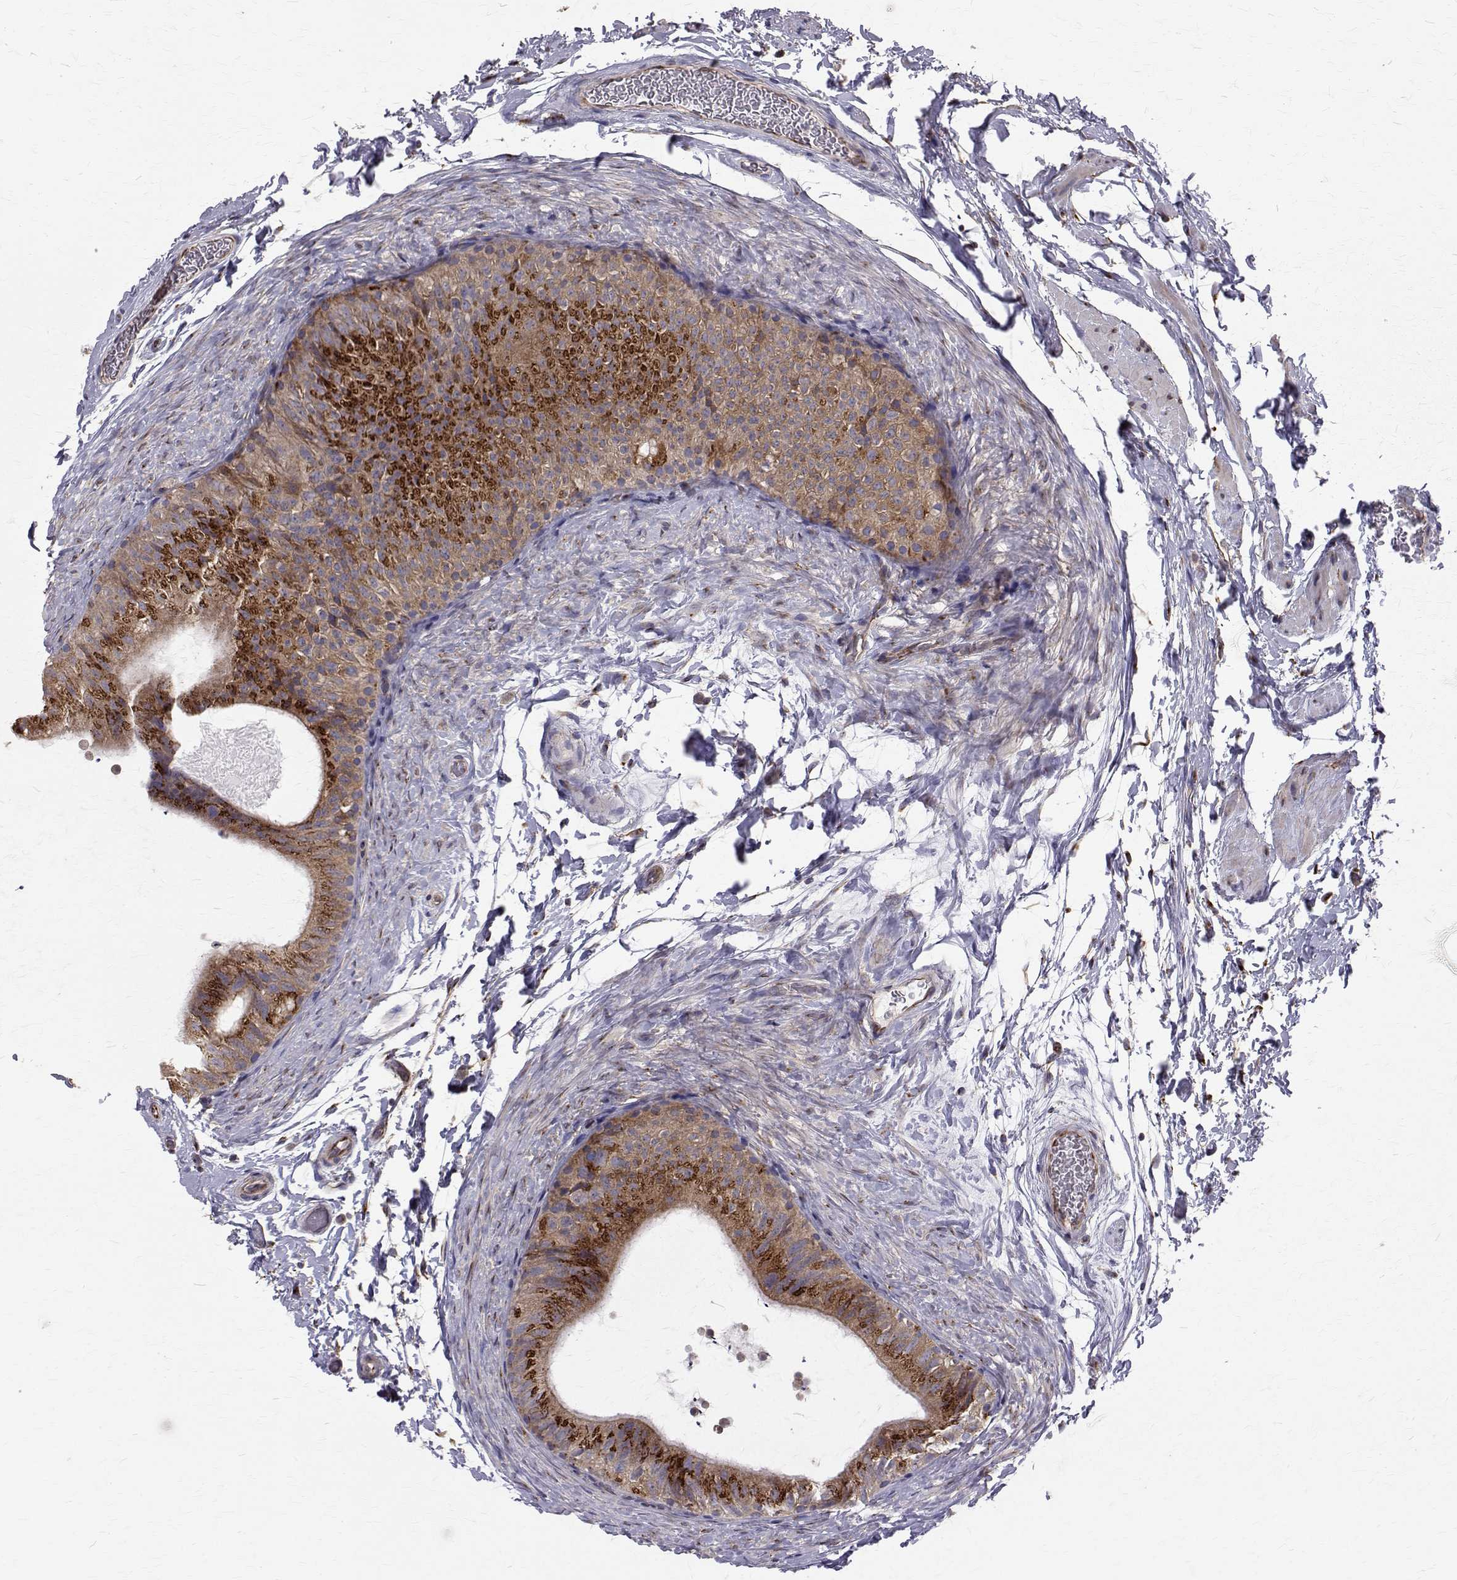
{"staining": {"intensity": "moderate", "quantity": ">75%", "location": "cytoplasmic/membranous"}, "tissue": "epididymis", "cell_type": "Glandular cells", "image_type": "normal", "snomed": [{"axis": "morphology", "description": "Normal tissue, NOS"}, {"axis": "topography", "description": "Epididymis, spermatic cord, NOS"}, {"axis": "topography", "description": "Epididymis"}], "caption": "Immunohistochemical staining of unremarkable human epididymis shows medium levels of moderate cytoplasmic/membranous positivity in approximately >75% of glandular cells. (Stains: DAB in brown, nuclei in blue, Microscopy: brightfield microscopy at high magnification).", "gene": "ARFGAP1", "patient": {"sex": "male", "age": 31}}